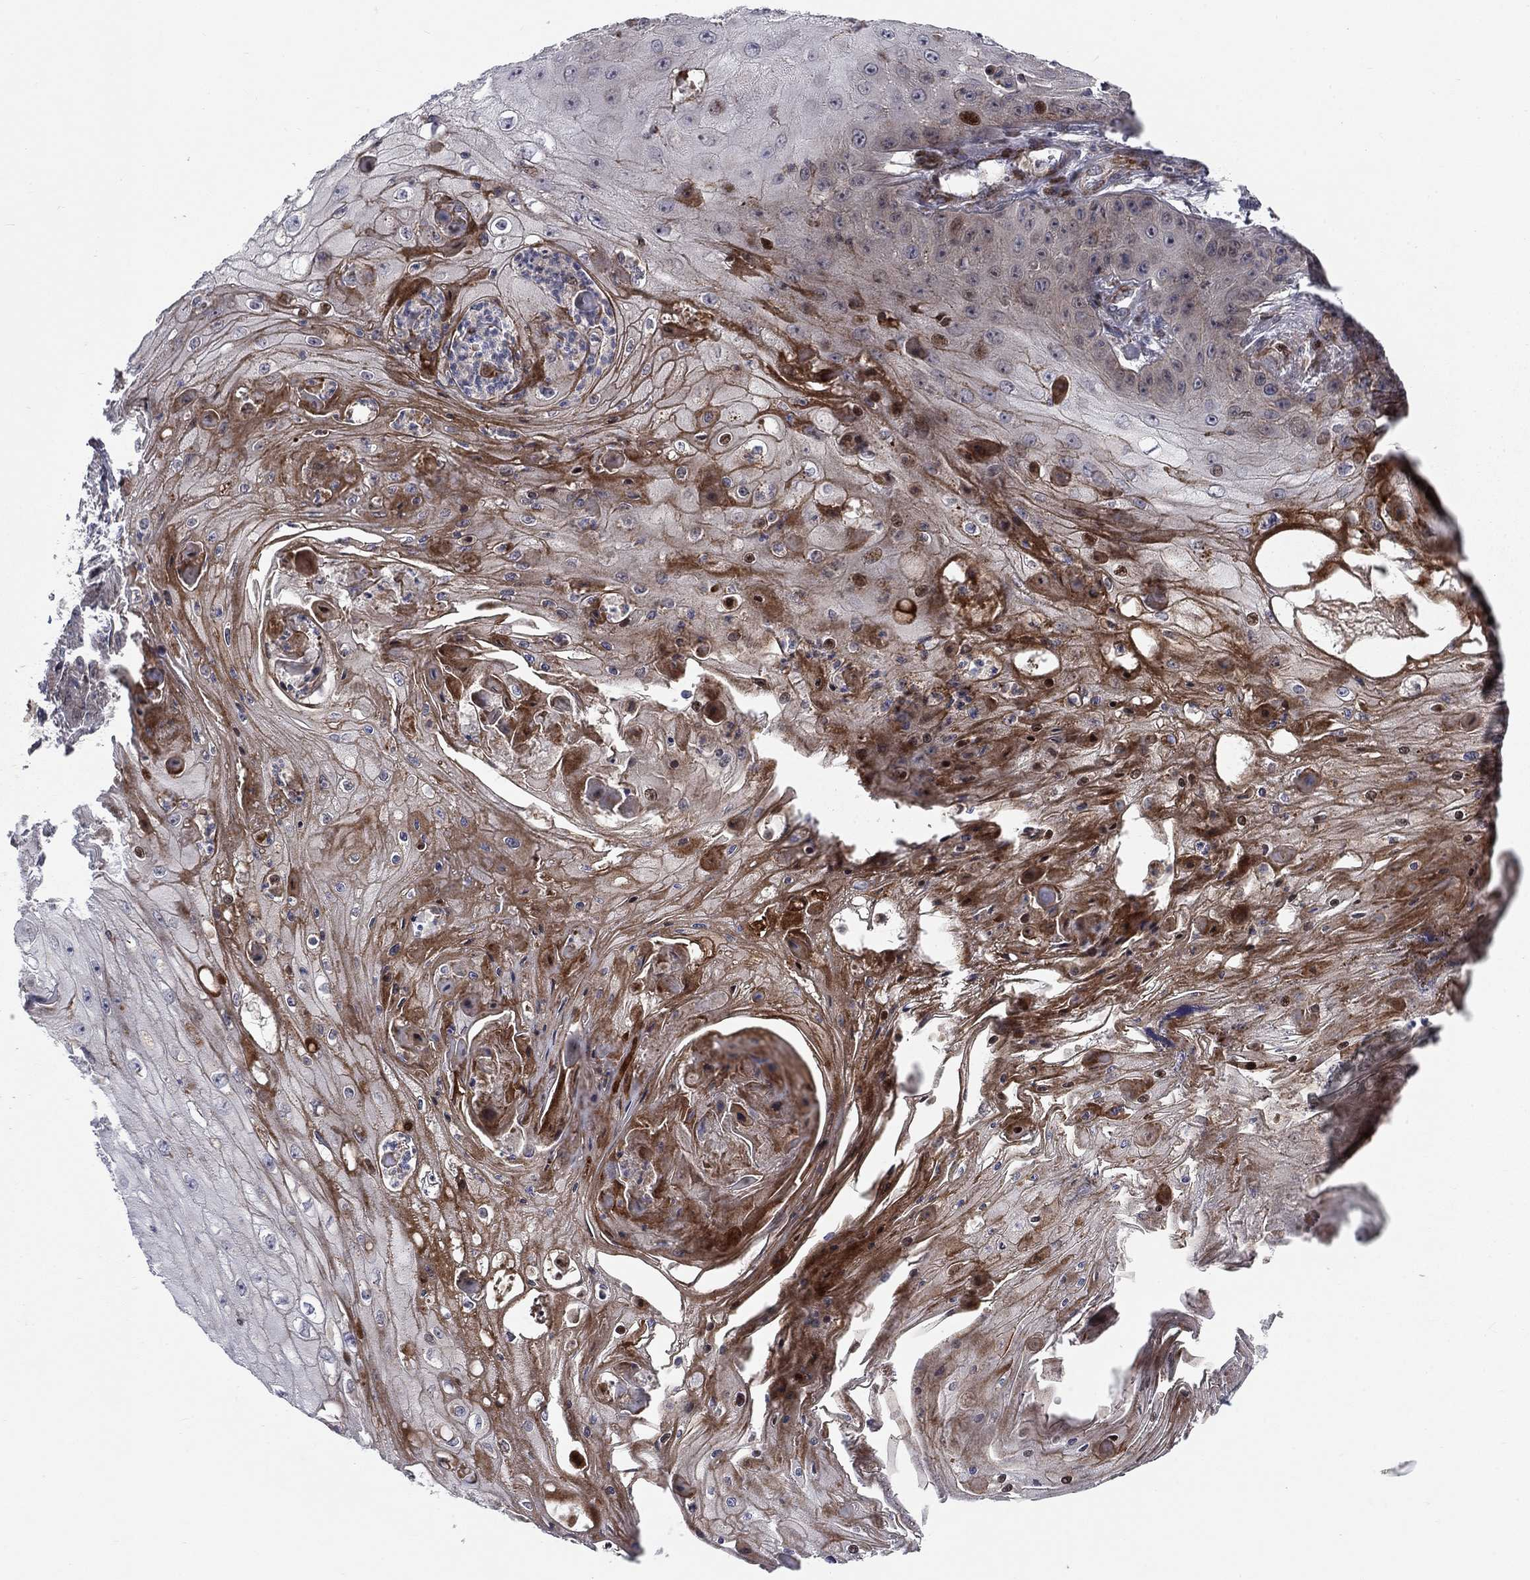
{"staining": {"intensity": "strong", "quantity": "<25%", "location": "cytoplasmic/membranous,nuclear"}, "tissue": "skin cancer", "cell_type": "Tumor cells", "image_type": "cancer", "snomed": [{"axis": "morphology", "description": "Squamous cell carcinoma, NOS"}, {"axis": "topography", "description": "Skin"}], "caption": "Skin cancer (squamous cell carcinoma) stained for a protein (brown) shows strong cytoplasmic/membranous and nuclear positive positivity in about <25% of tumor cells.", "gene": "MIOS", "patient": {"sex": "male", "age": 70}}